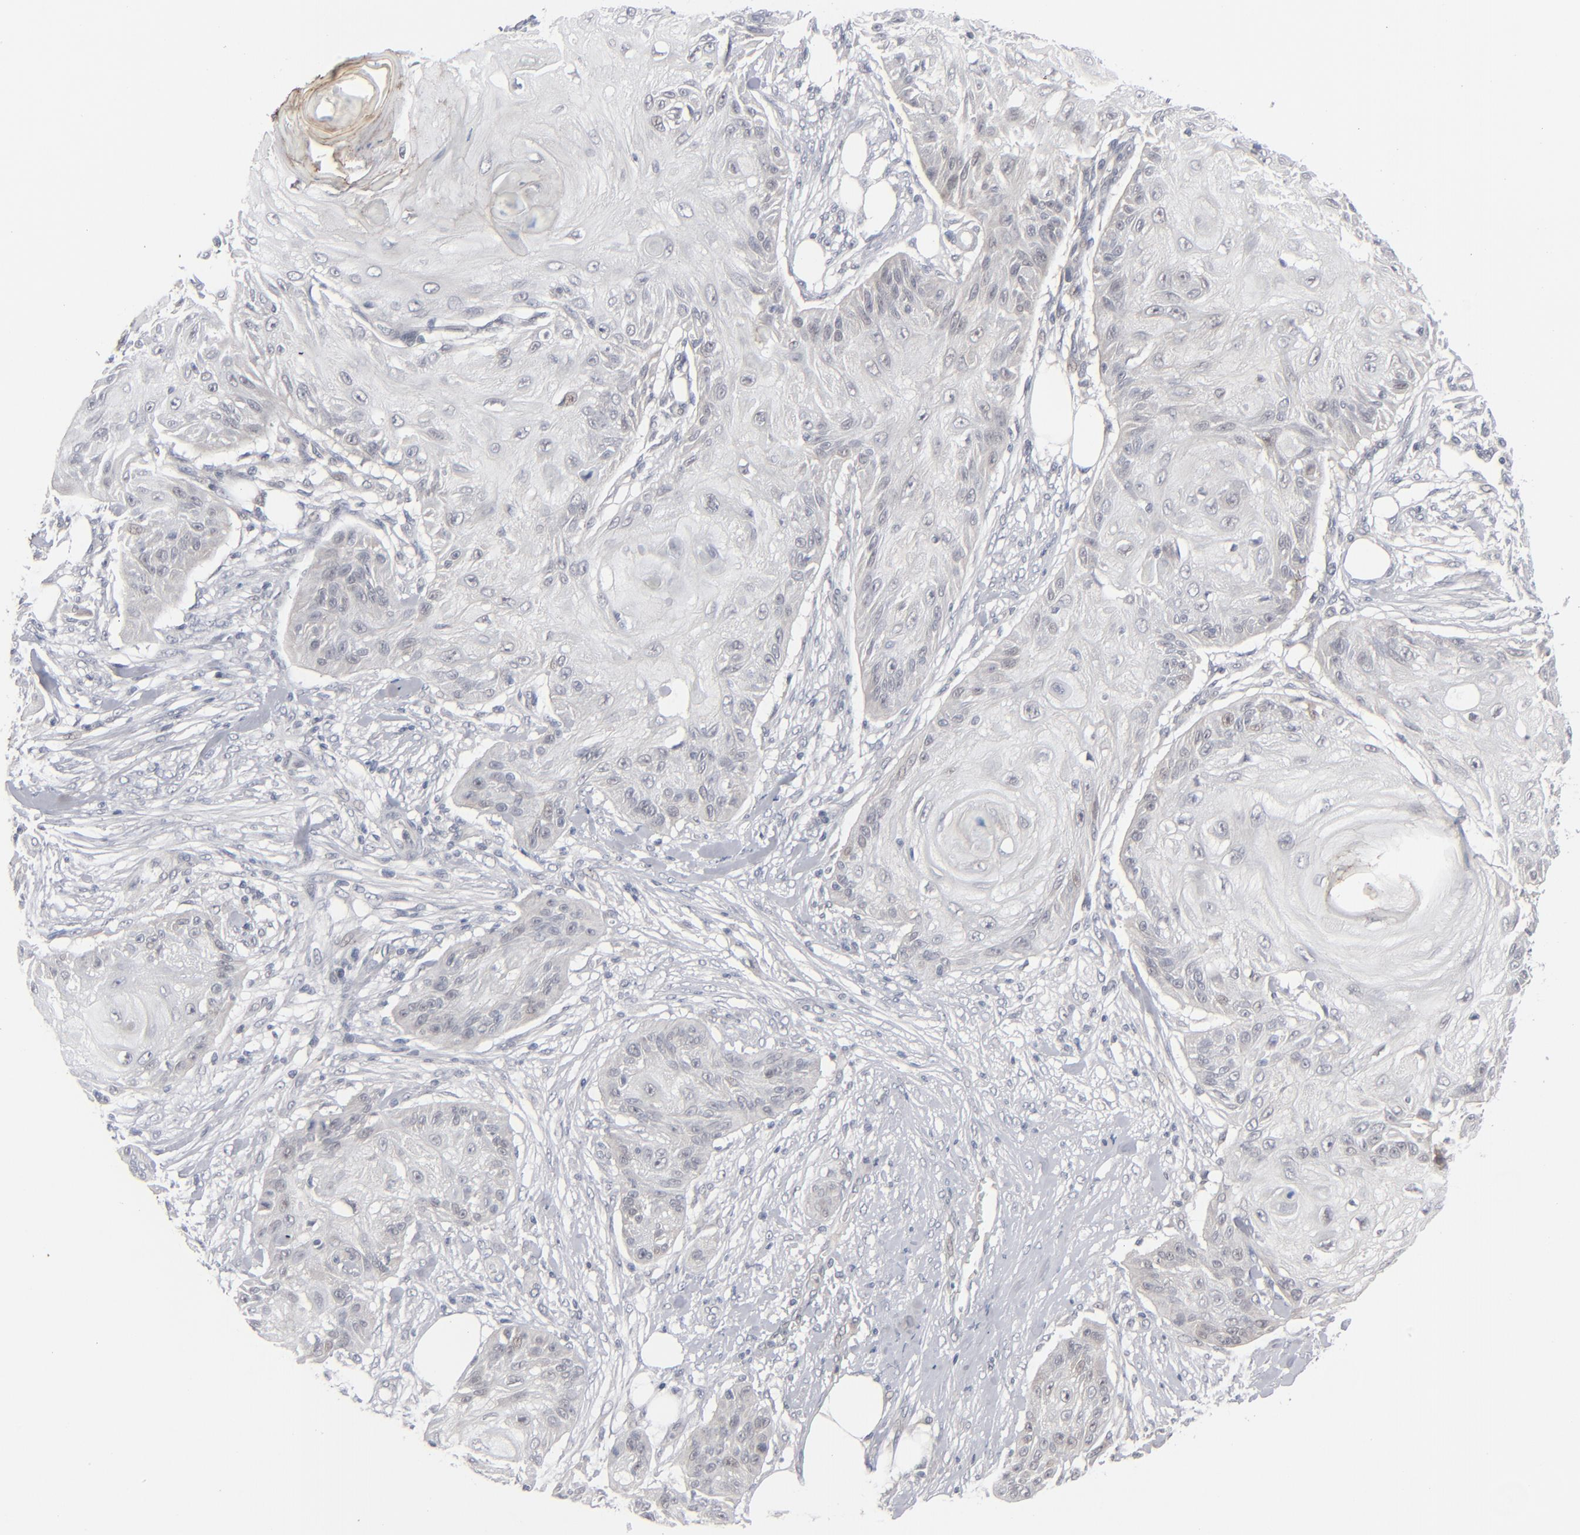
{"staining": {"intensity": "negative", "quantity": "none", "location": "none"}, "tissue": "skin cancer", "cell_type": "Tumor cells", "image_type": "cancer", "snomed": [{"axis": "morphology", "description": "Squamous cell carcinoma, NOS"}, {"axis": "topography", "description": "Skin"}], "caption": "Immunohistochemistry histopathology image of neoplastic tissue: human skin squamous cell carcinoma stained with DAB demonstrates no significant protein expression in tumor cells.", "gene": "POF1B", "patient": {"sex": "female", "age": 88}}